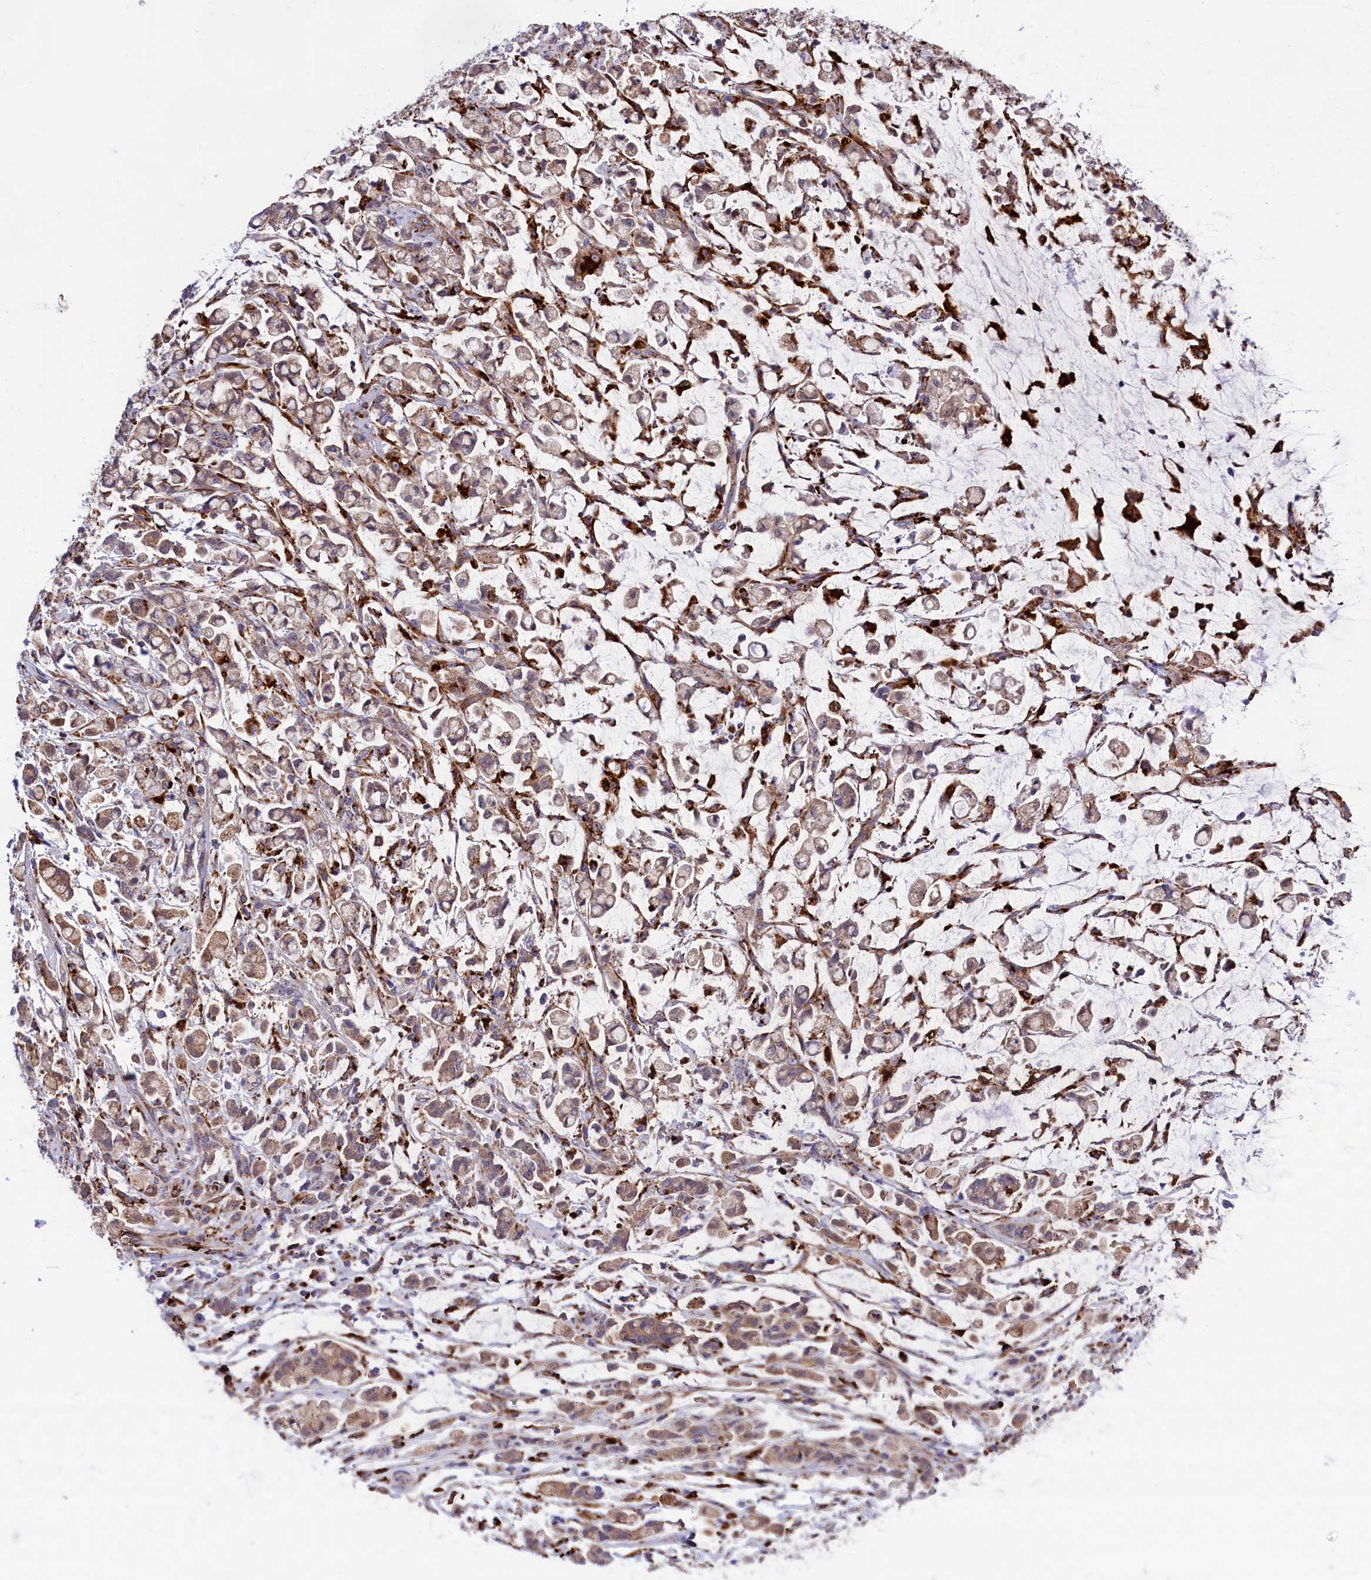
{"staining": {"intensity": "weak", "quantity": "25%-75%", "location": "cytoplasmic/membranous"}, "tissue": "stomach cancer", "cell_type": "Tumor cells", "image_type": "cancer", "snomed": [{"axis": "morphology", "description": "Adenocarcinoma, NOS"}, {"axis": "topography", "description": "Stomach"}], "caption": "IHC photomicrograph of neoplastic tissue: human adenocarcinoma (stomach) stained using IHC shows low levels of weak protein expression localized specifically in the cytoplasmic/membranous of tumor cells, appearing as a cytoplasmic/membranous brown color.", "gene": "MAN2B1", "patient": {"sex": "female", "age": 60}}